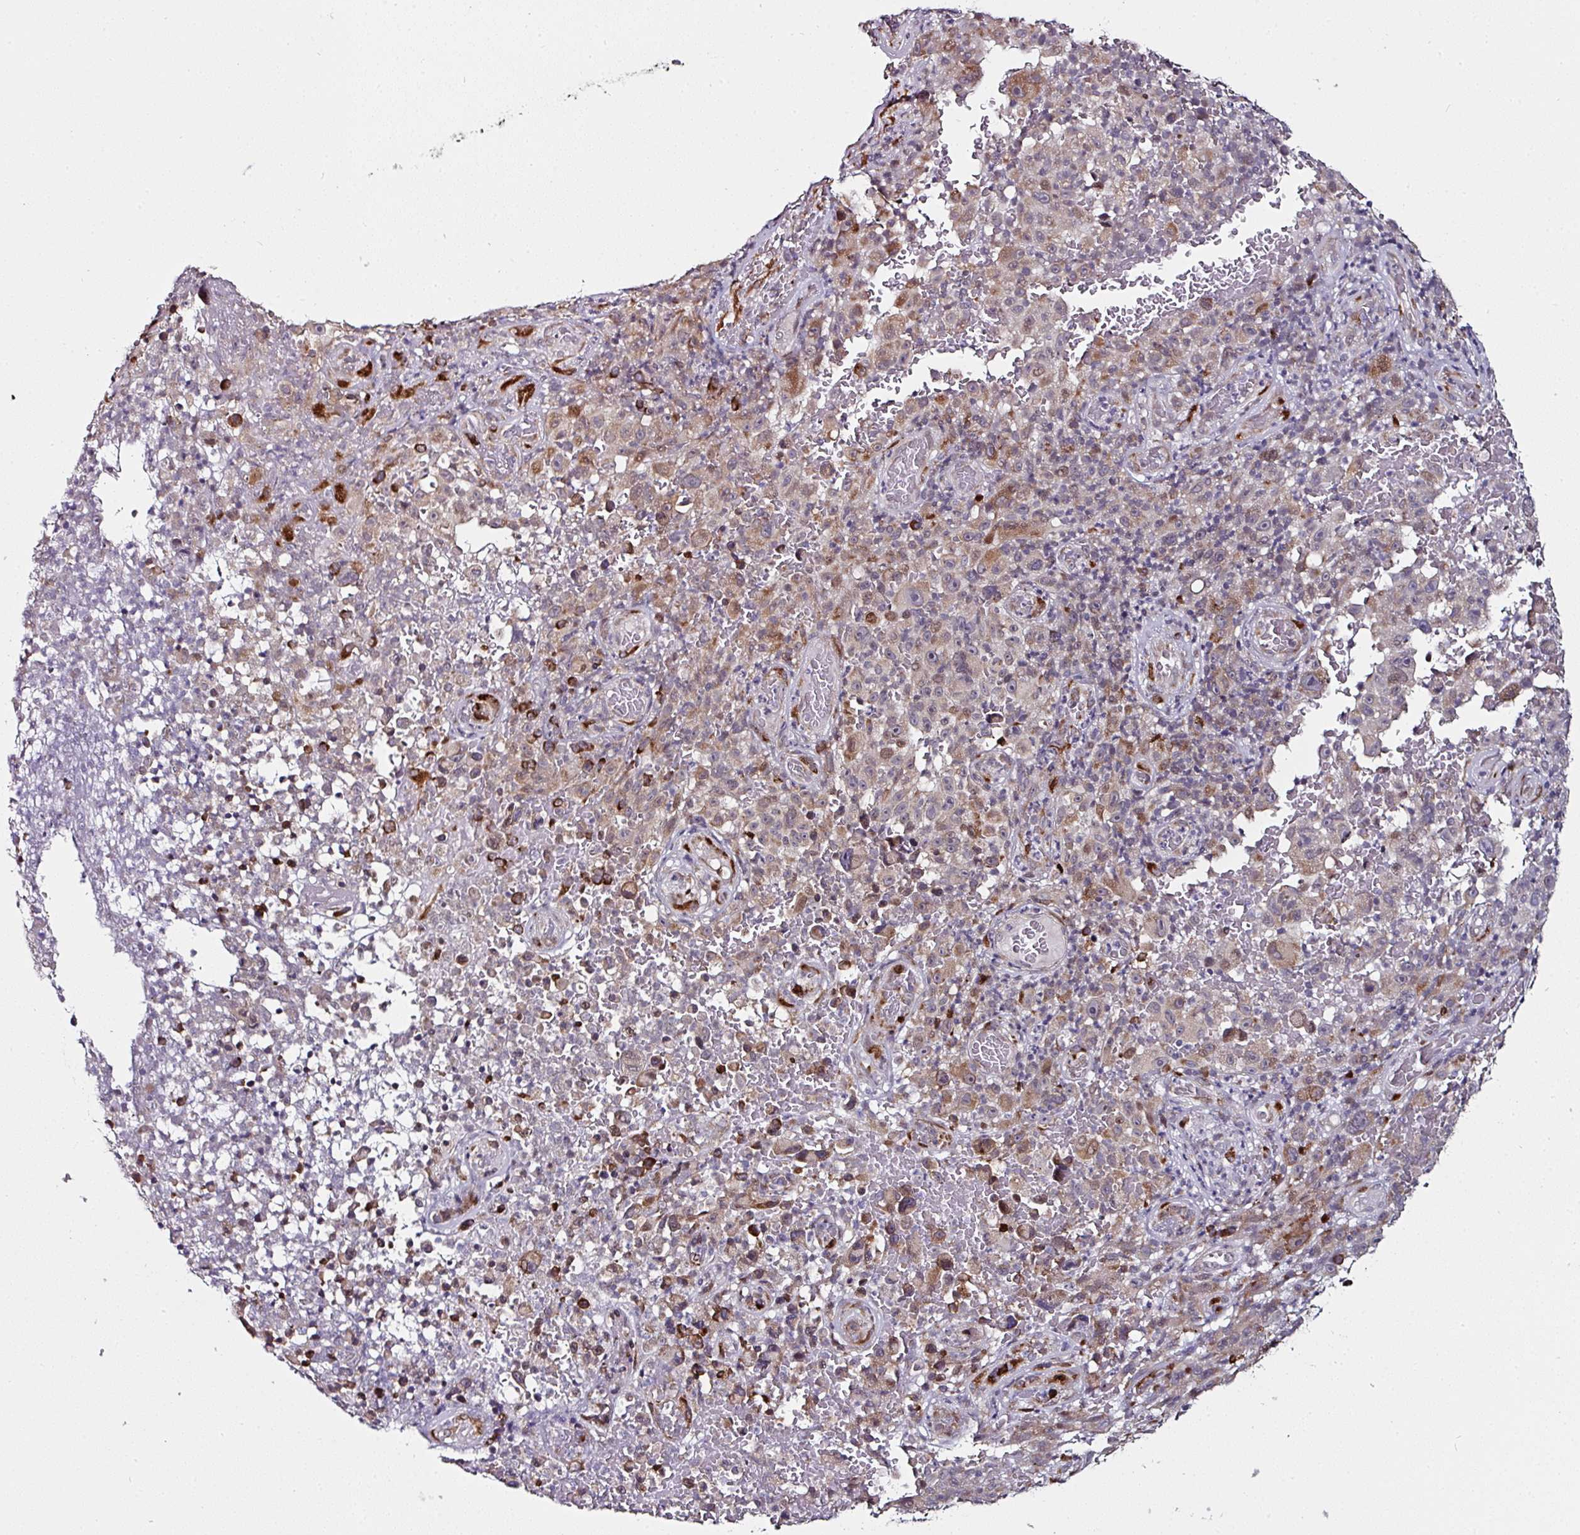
{"staining": {"intensity": "weak", "quantity": "<25%", "location": "cytoplasmic/membranous"}, "tissue": "melanoma", "cell_type": "Tumor cells", "image_type": "cancer", "snomed": [{"axis": "morphology", "description": "Malignant melanoma, NOS"}, {"axis": "topography", "description": "Skin"}], "caption": "Tumor cells show no significant protein staining in malignant melanoma. The staining is performed using DAB brown chromogen with nuclei counter-stained in using hematoxylin.", "gene": "APOLD1", "patient": {"sex": "female", "age": 82}}